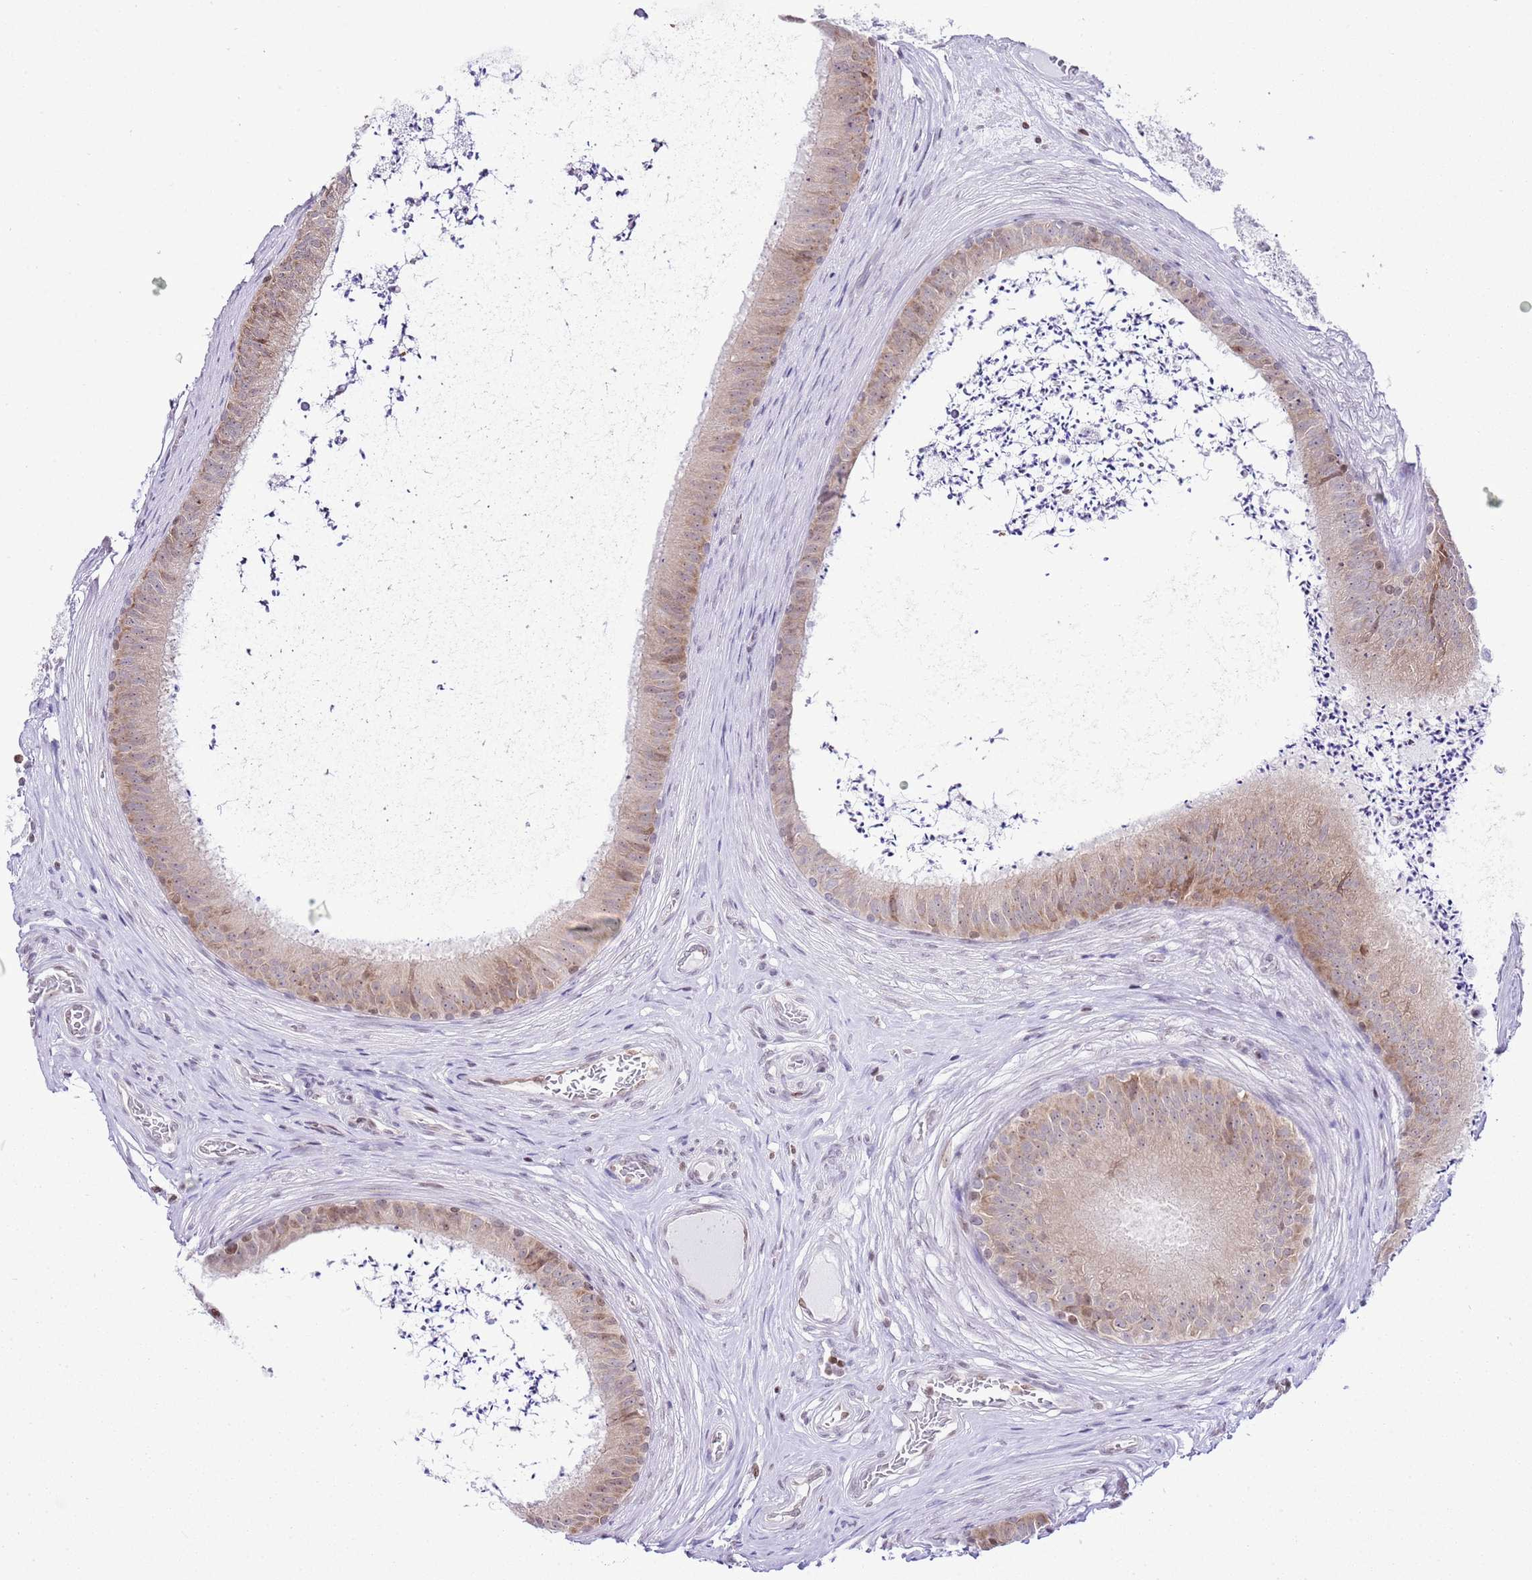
{"staining": {"intensity": "strong", "quantity": "<25%", "location": "cytoplasmic/membranous,nuclear"}, "tissue": "epididymis", "cell_type": "Glandular cells", "image_type": "normal", "snomed": [{"axis": "morphology", "description": "Normal tissue, NOS"}, {"axis": "topography", "description": "Testis"}, {"axis": "topography", "description": "Epididymis"}], "caption": "Immunohistochemistry (DAB (3,3'-diaminobenzidine)) staining of normal human epididymis exhibits strong cytoplasmic/membranous,nuclear protein staining in approximately <25% of glandular cells. (Stains: DAB in brown, nuclei in blue, Microscopy: brightfield microscopy at high magnification).", "gene": "PRR15", "patient": {"sex": "male", "age": 41}}